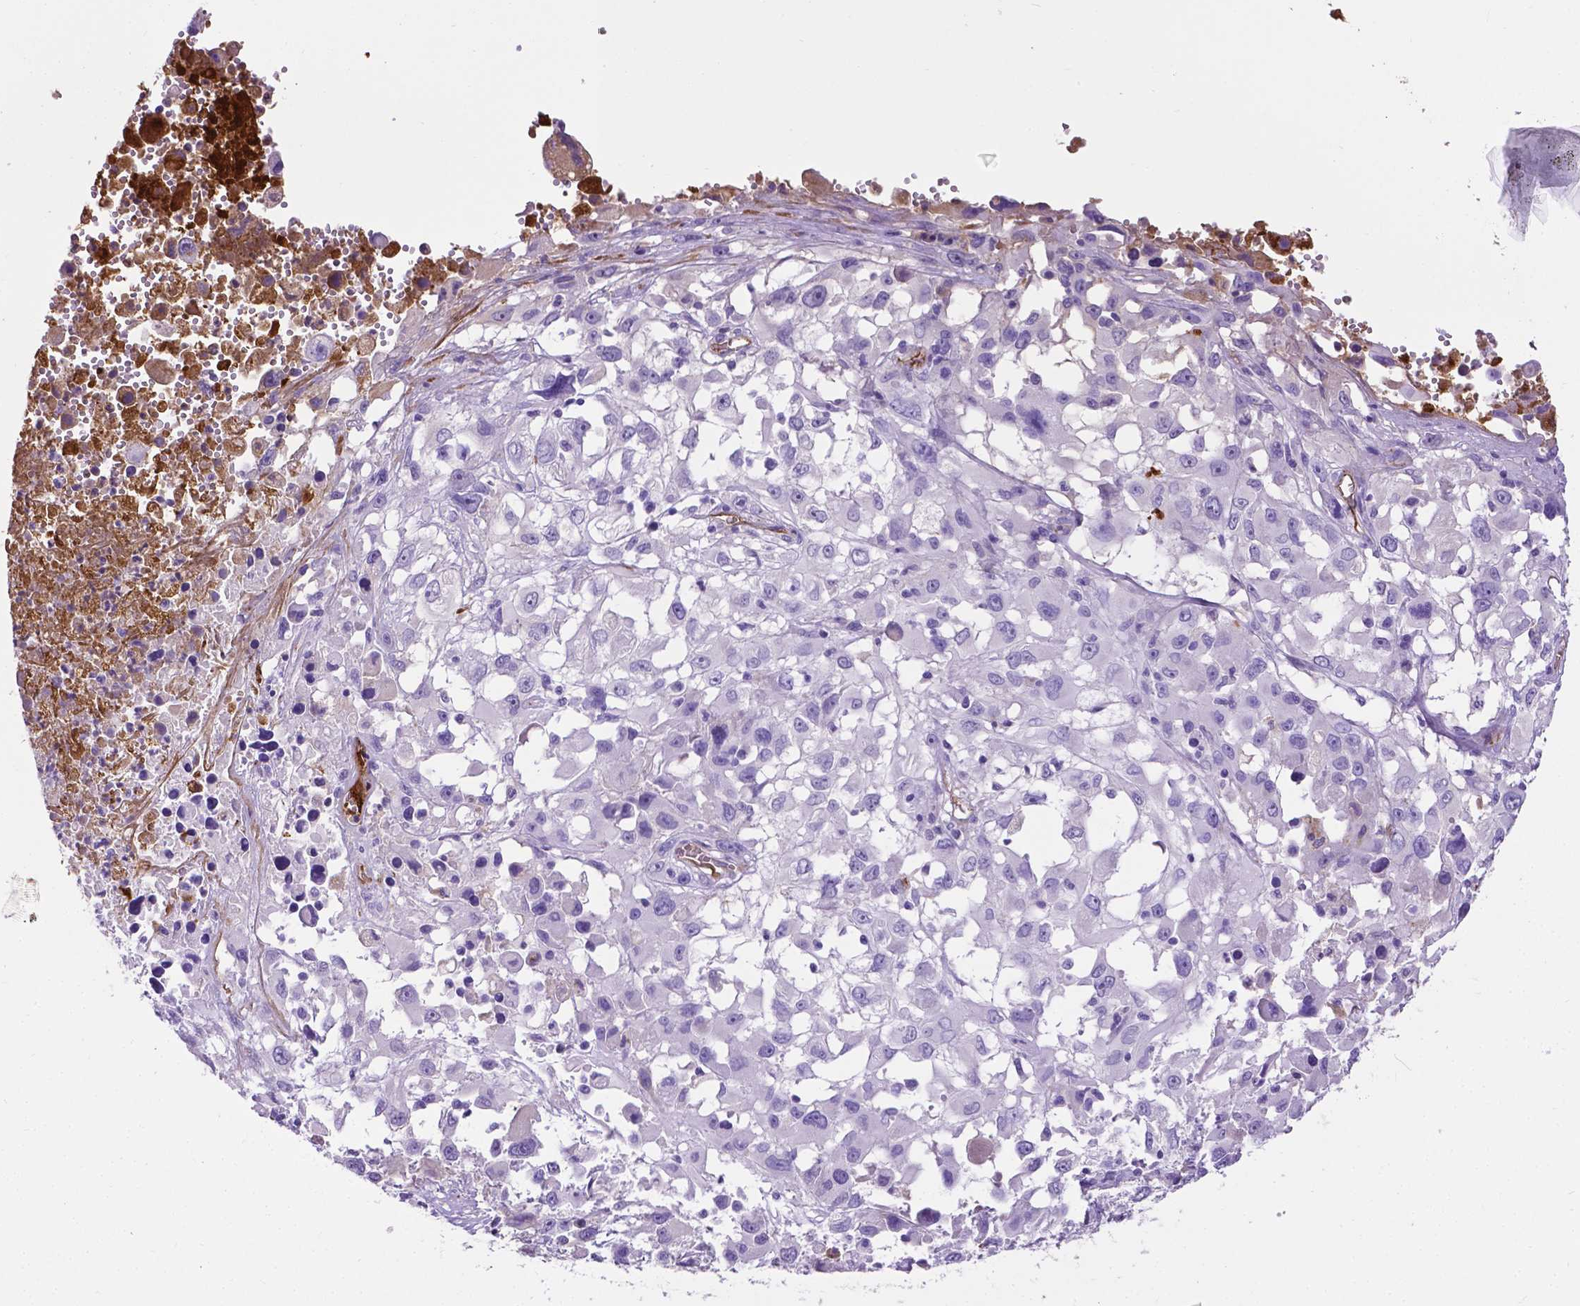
{"staining": {"intensity": "negative", "quantity": "none", "location": "none"}, "tissue": "melanoma", "cell_type": "Tumor cells", "image_type": "cancer", "snomed": [{"axis": "morphology", "description": "Malignant melanoma, Metastatic site"}, {"axis": "topography", "description": "Soft tissue"}], "caption": "The micrograph shows no staining of tumor cells in malignant melanoma (metastatic site).", "gene": "APOE", "patient": {"sex": "male", "age": 50}}